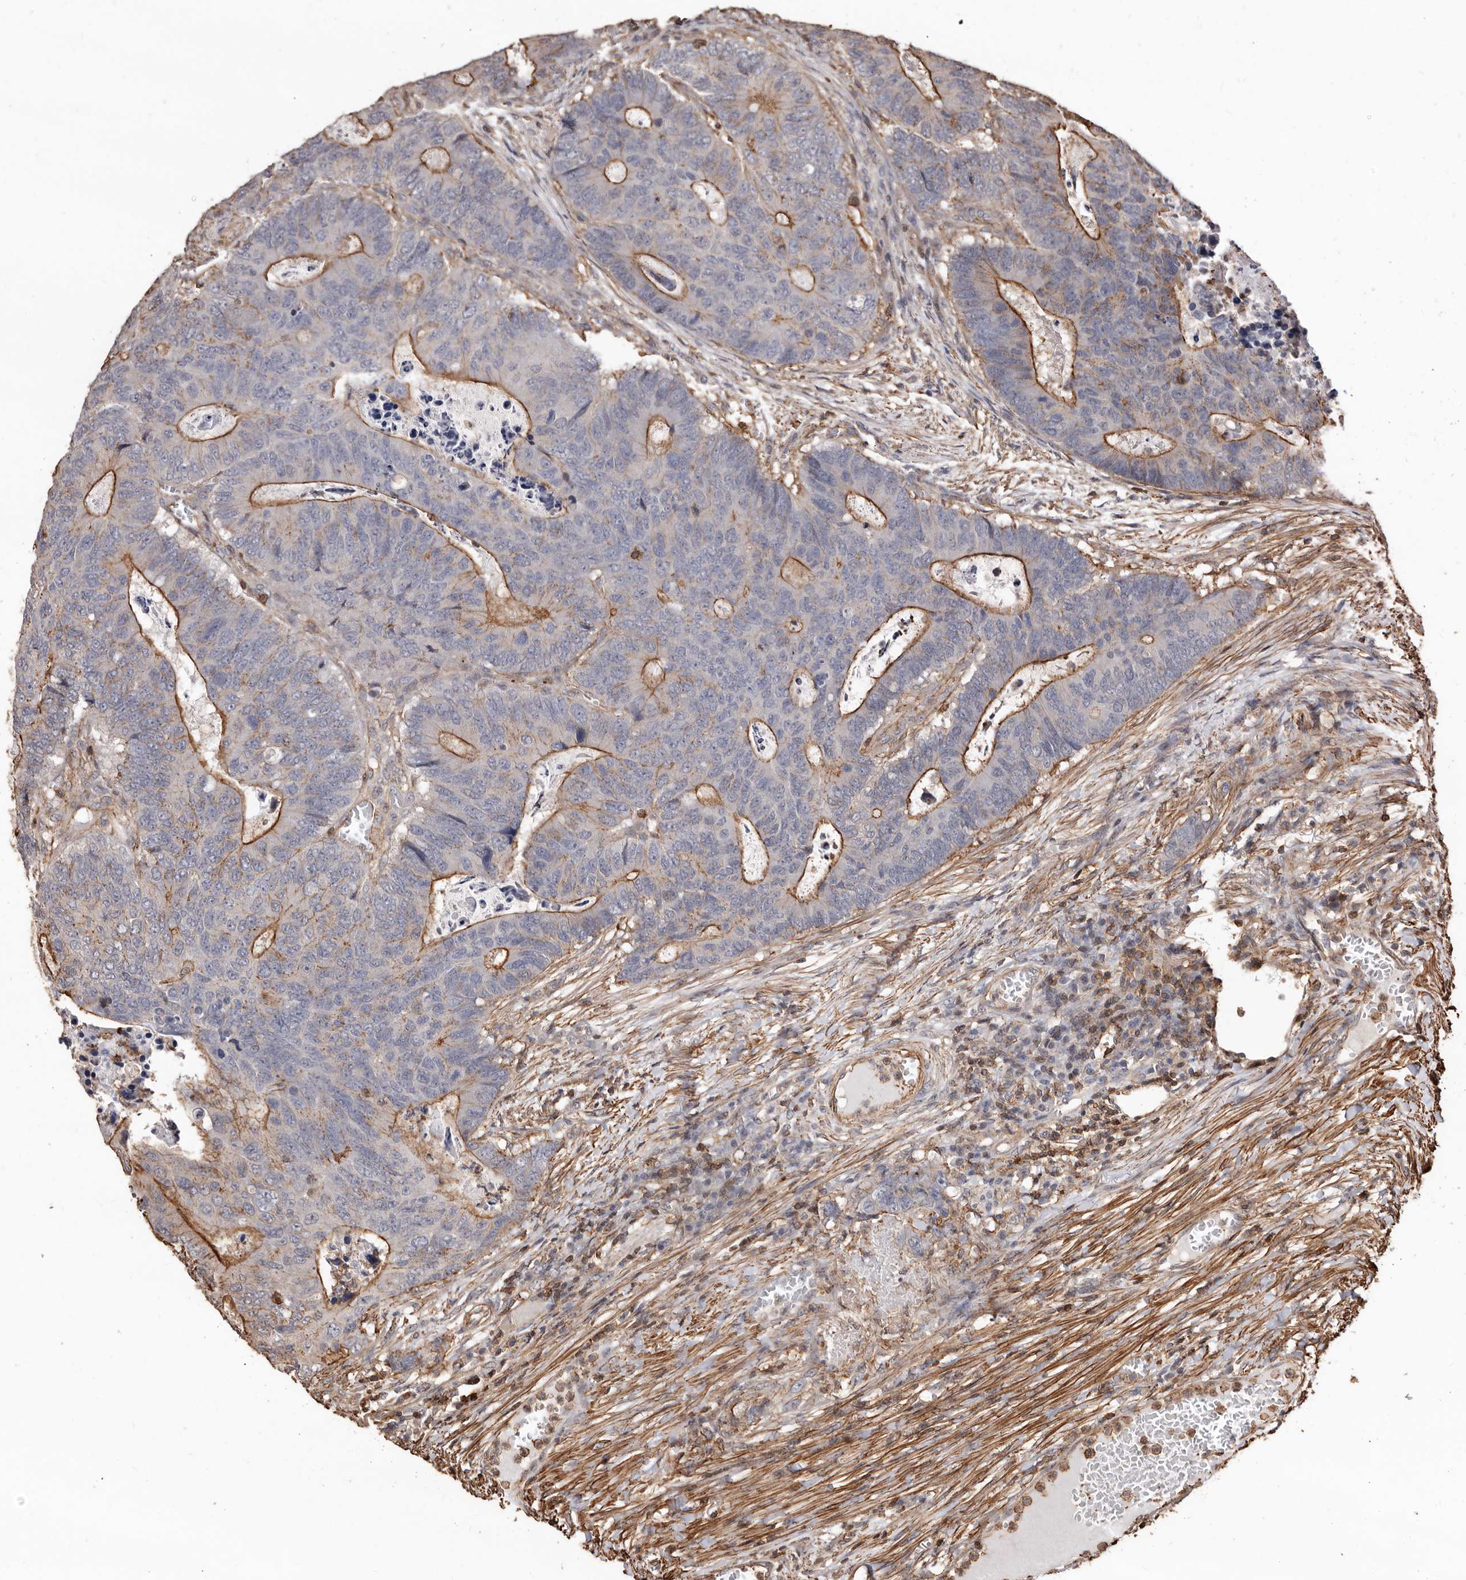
{"staining": {"intensity": "moderate", "quantity": "<25%", "location": "cytoplasmic/membranous"}, "tissue": "colorectal cancer", "cell_type": "Tumor cells", "image_type": "cancer", "snomed": [{"axis": "morphology", "description": "Adenocarcinoma, NOS"}, {"axis": "topography", "description": "Colon"}], "caption": "A brown stain labels moderate cytoplasmic/membranous expression of a protein in colorectal cancer tumor cells. (DAB (3,3'-diaminobenzidine) IHC, brown staining for protein, blue staining for nuclei).", "gene": "GSK3A", "patient": {"sex": "male", "age": 87}}